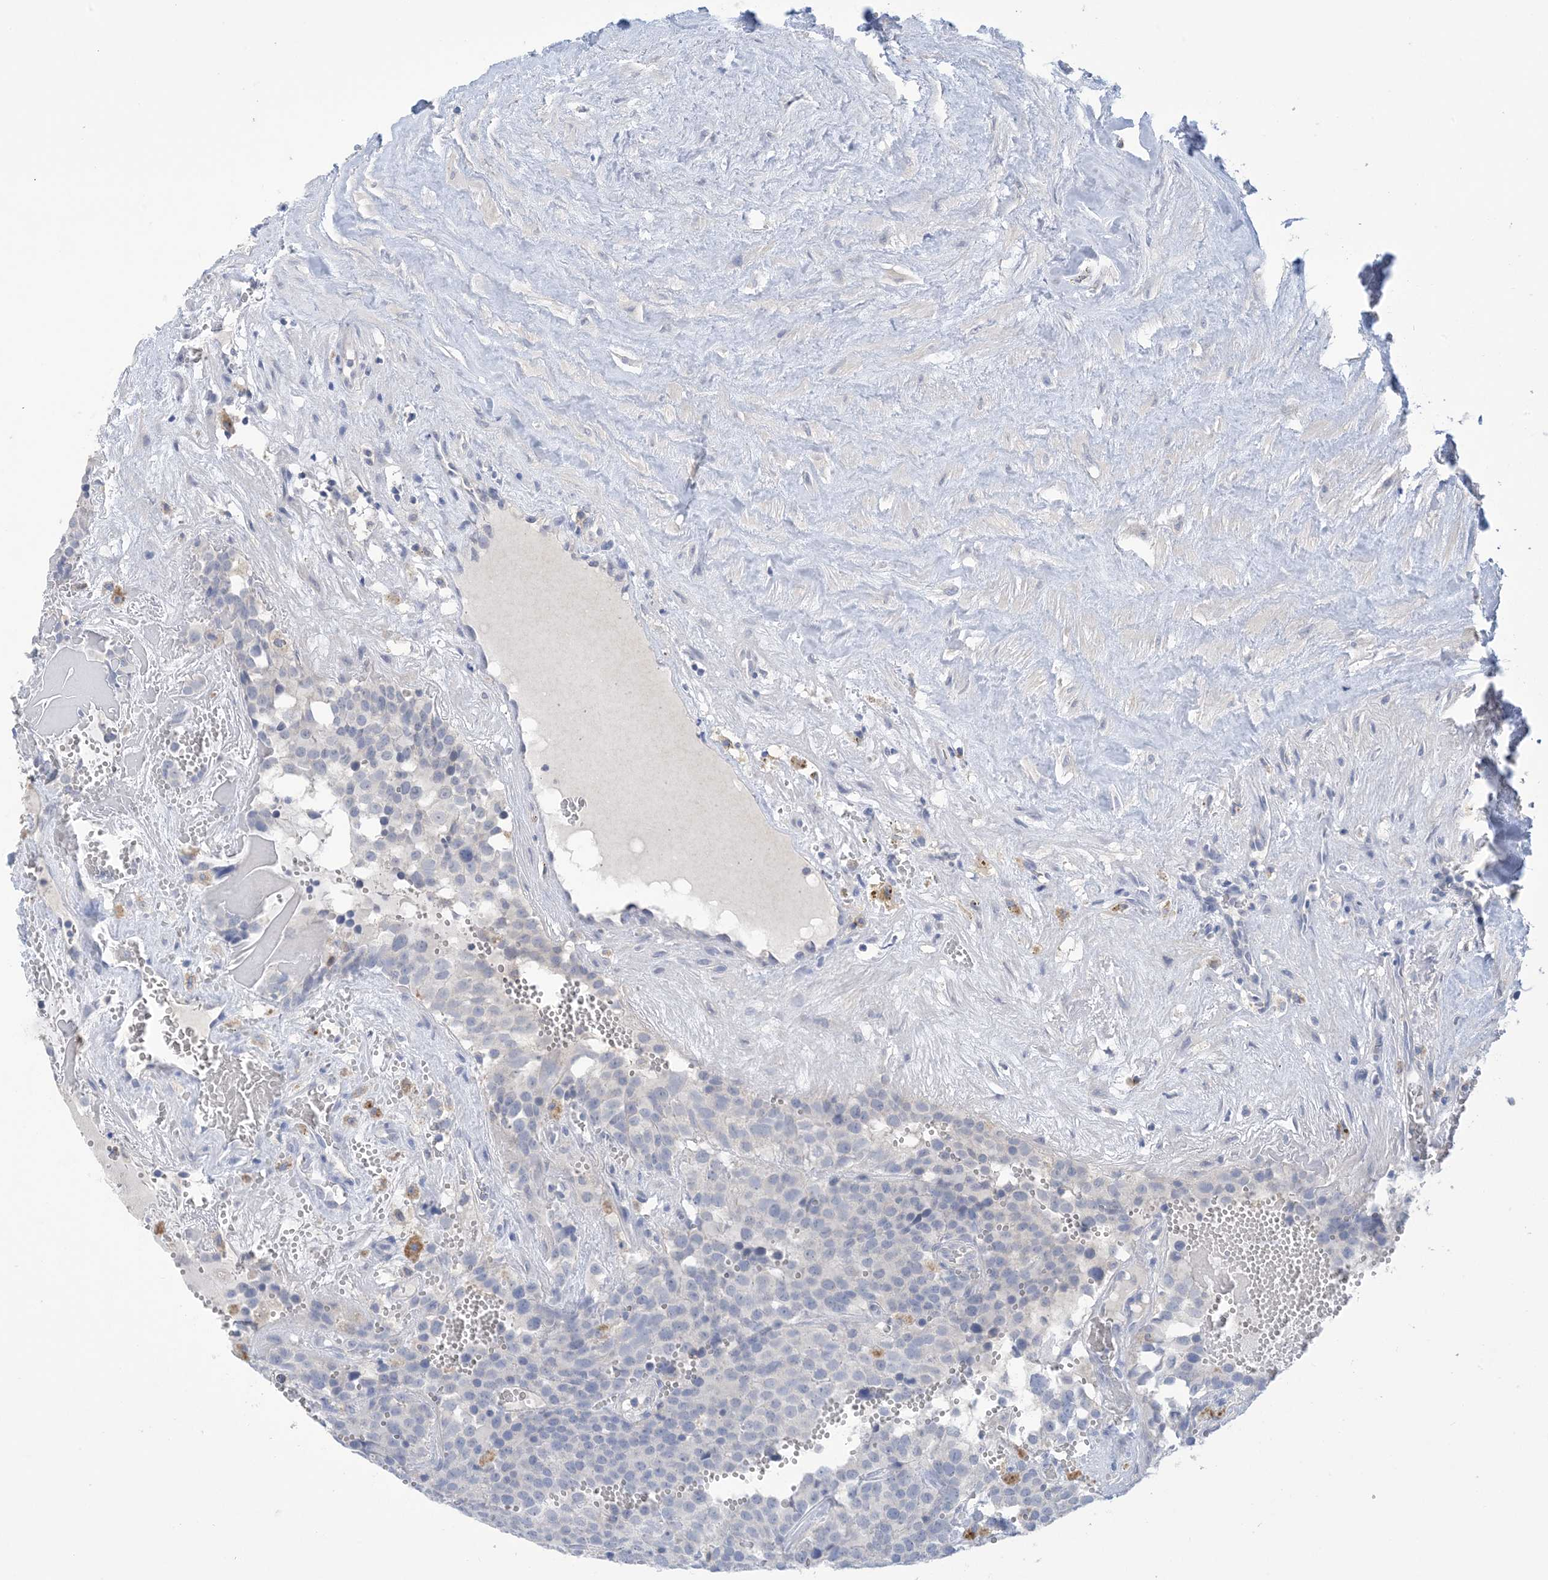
{"staining": {"intensity": "negative", "quantity": "none", "location": "none"}, "tissue": "testis cancer", "cell_type": "Tumor cells", "image_type": "cancer", "snomed": [{"axis": "morphology", "description": "Seminoma, NOS"}, {"axis": "topography", "description": "Testis"}], "caption": "Tumor cells are negative for brown protein staining in testis cancer (seminoma).", "gene": "DSC3", "patient": {"sex": "male", "age": 71}}